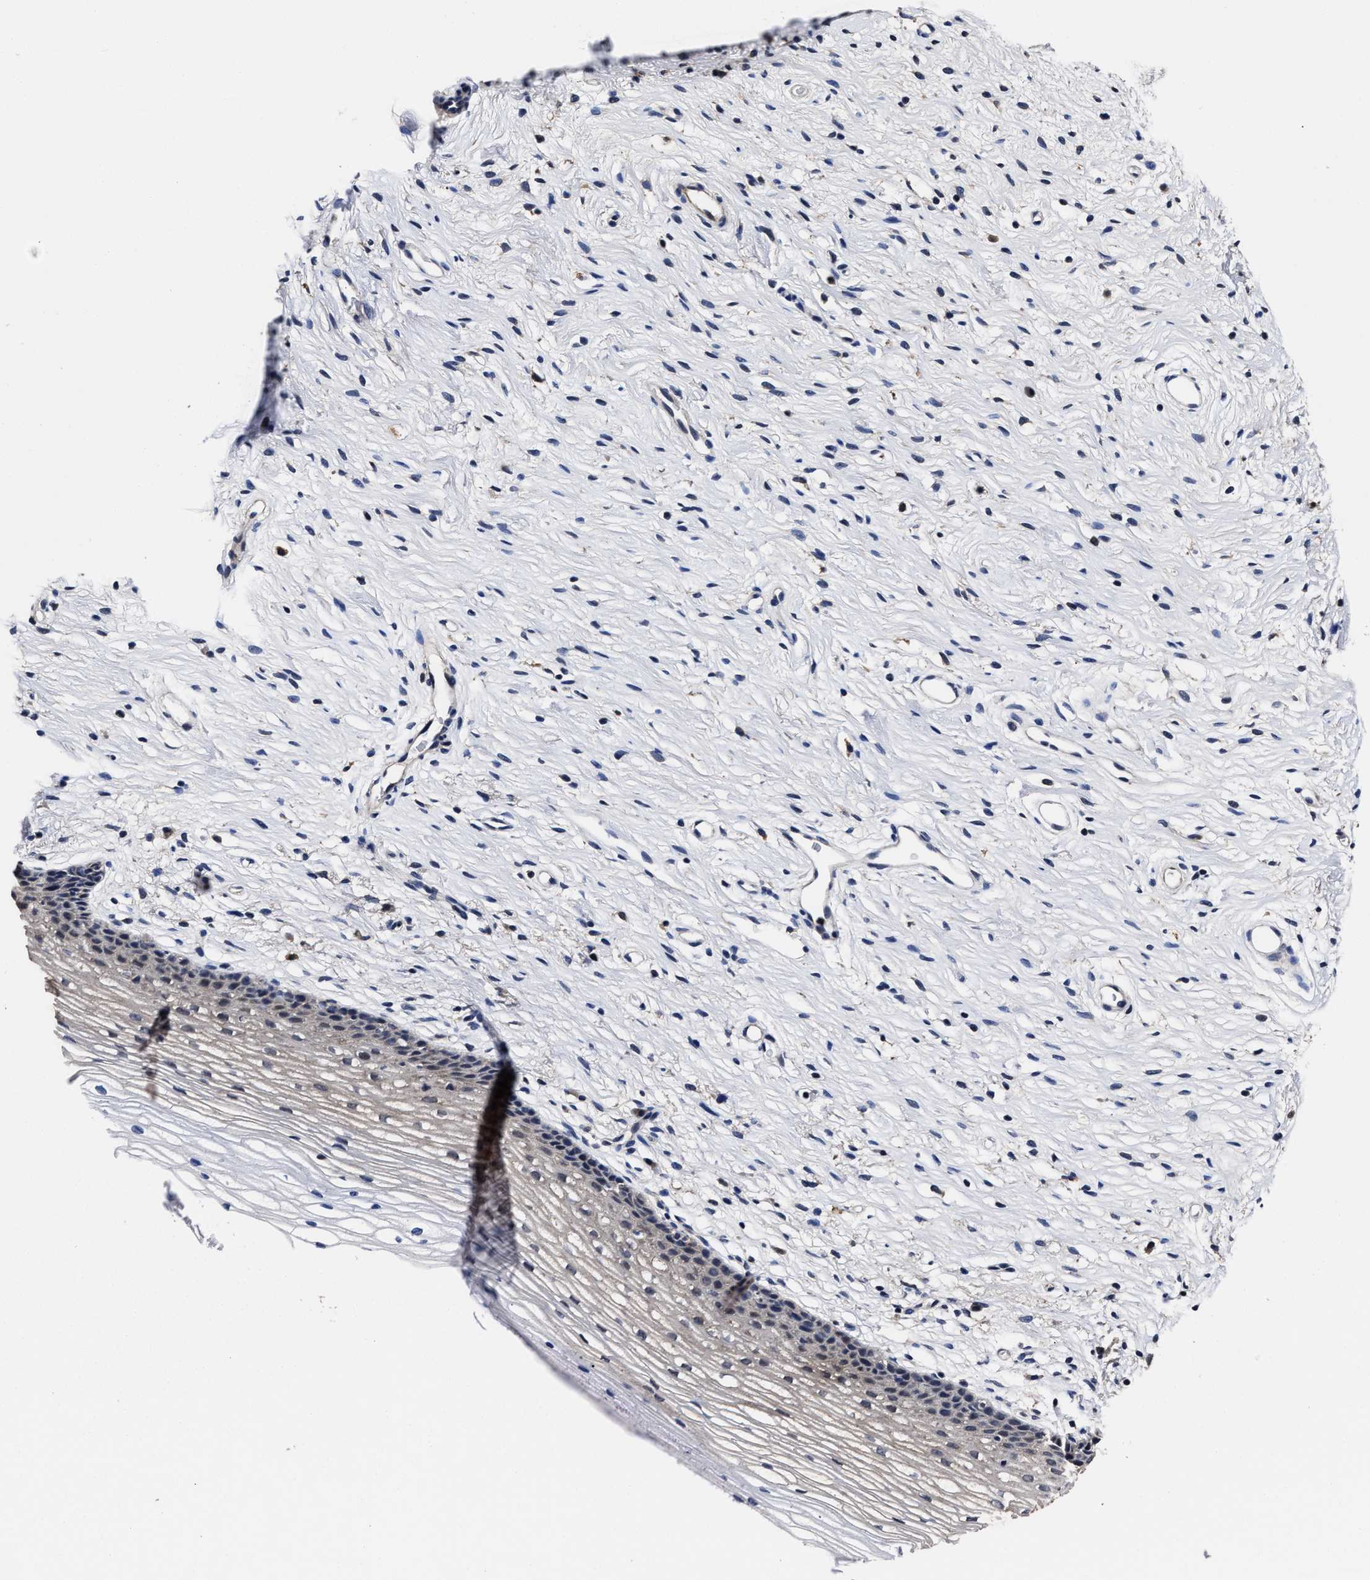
{"staining": {"intensity": "weak", "quantity": "<25%", "location": "cytoplasmic/membranous"}, "tissue": "cervix", "cell_type": "Glandular cells", "image_type": "normal", "snomed": [{"axis": "morphology", "description": "Normal tissue, NOS"}, {"axis": "topography", "description": "Cervix"}], "caption": "An immunohistochemistry image of unremarkable cervix is shown. There is no staining in glandular cells of cervix. Nuclei are stained in blue.", "gene": "SOCS5", "patient": {"sex": "female", "age": 77}}